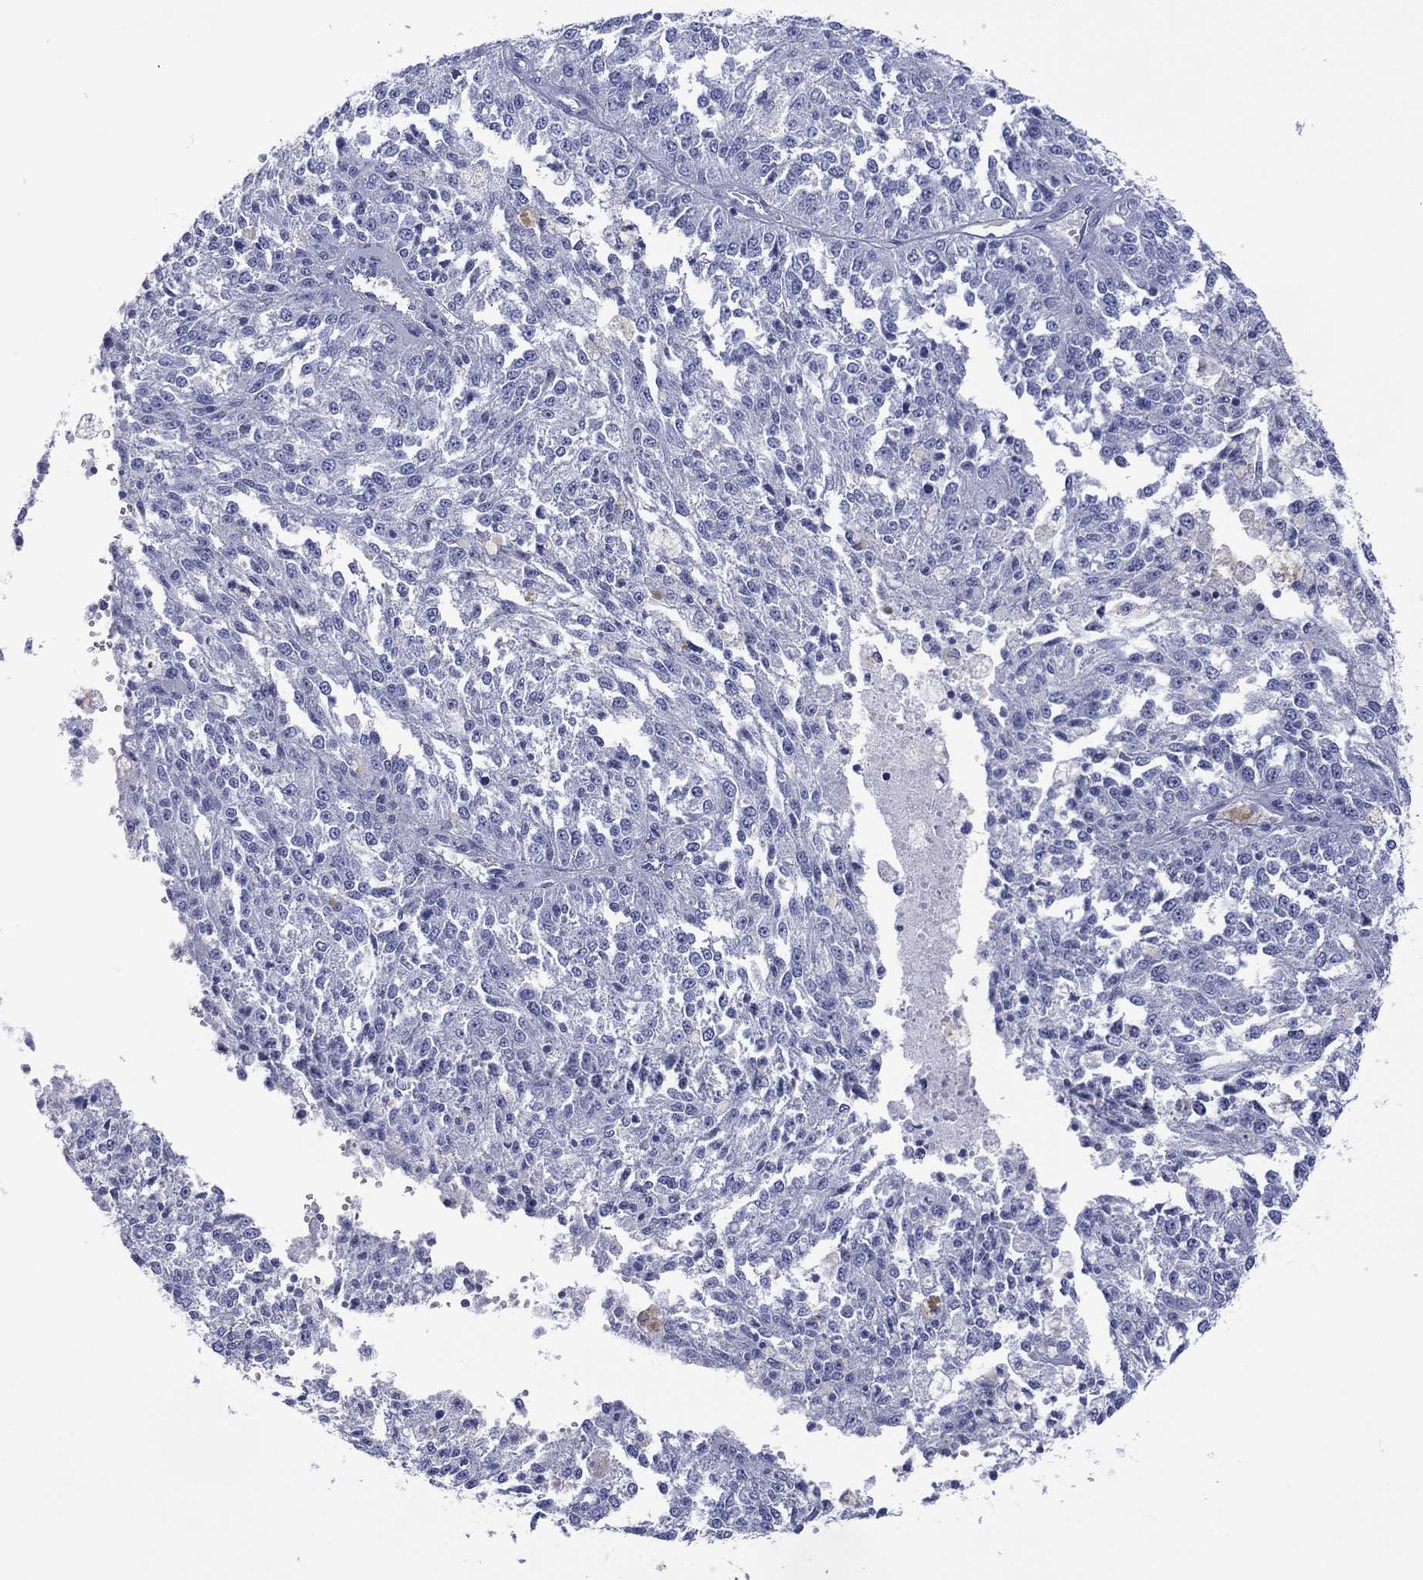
{"staining": {"intensity": "negative", "quantity": "none", "location": "none"}, "tissue": "melanoma", "cell_type": "Tumor cells", "image_type": "cancer", "snomed": [{"axis": "morphology", "description": "Malignant melanoma, Metastatic site"}, {"axis": "topography", "description": "Lymph node"}], "caption": "This is a histopathology image of immunohistochemistry (IHC) staining of malignant melanoma (metastatic site), which shows no positivity in tumor cells.", "gene": "DSG1", "patient": {"sex": "female", "age": 64}}